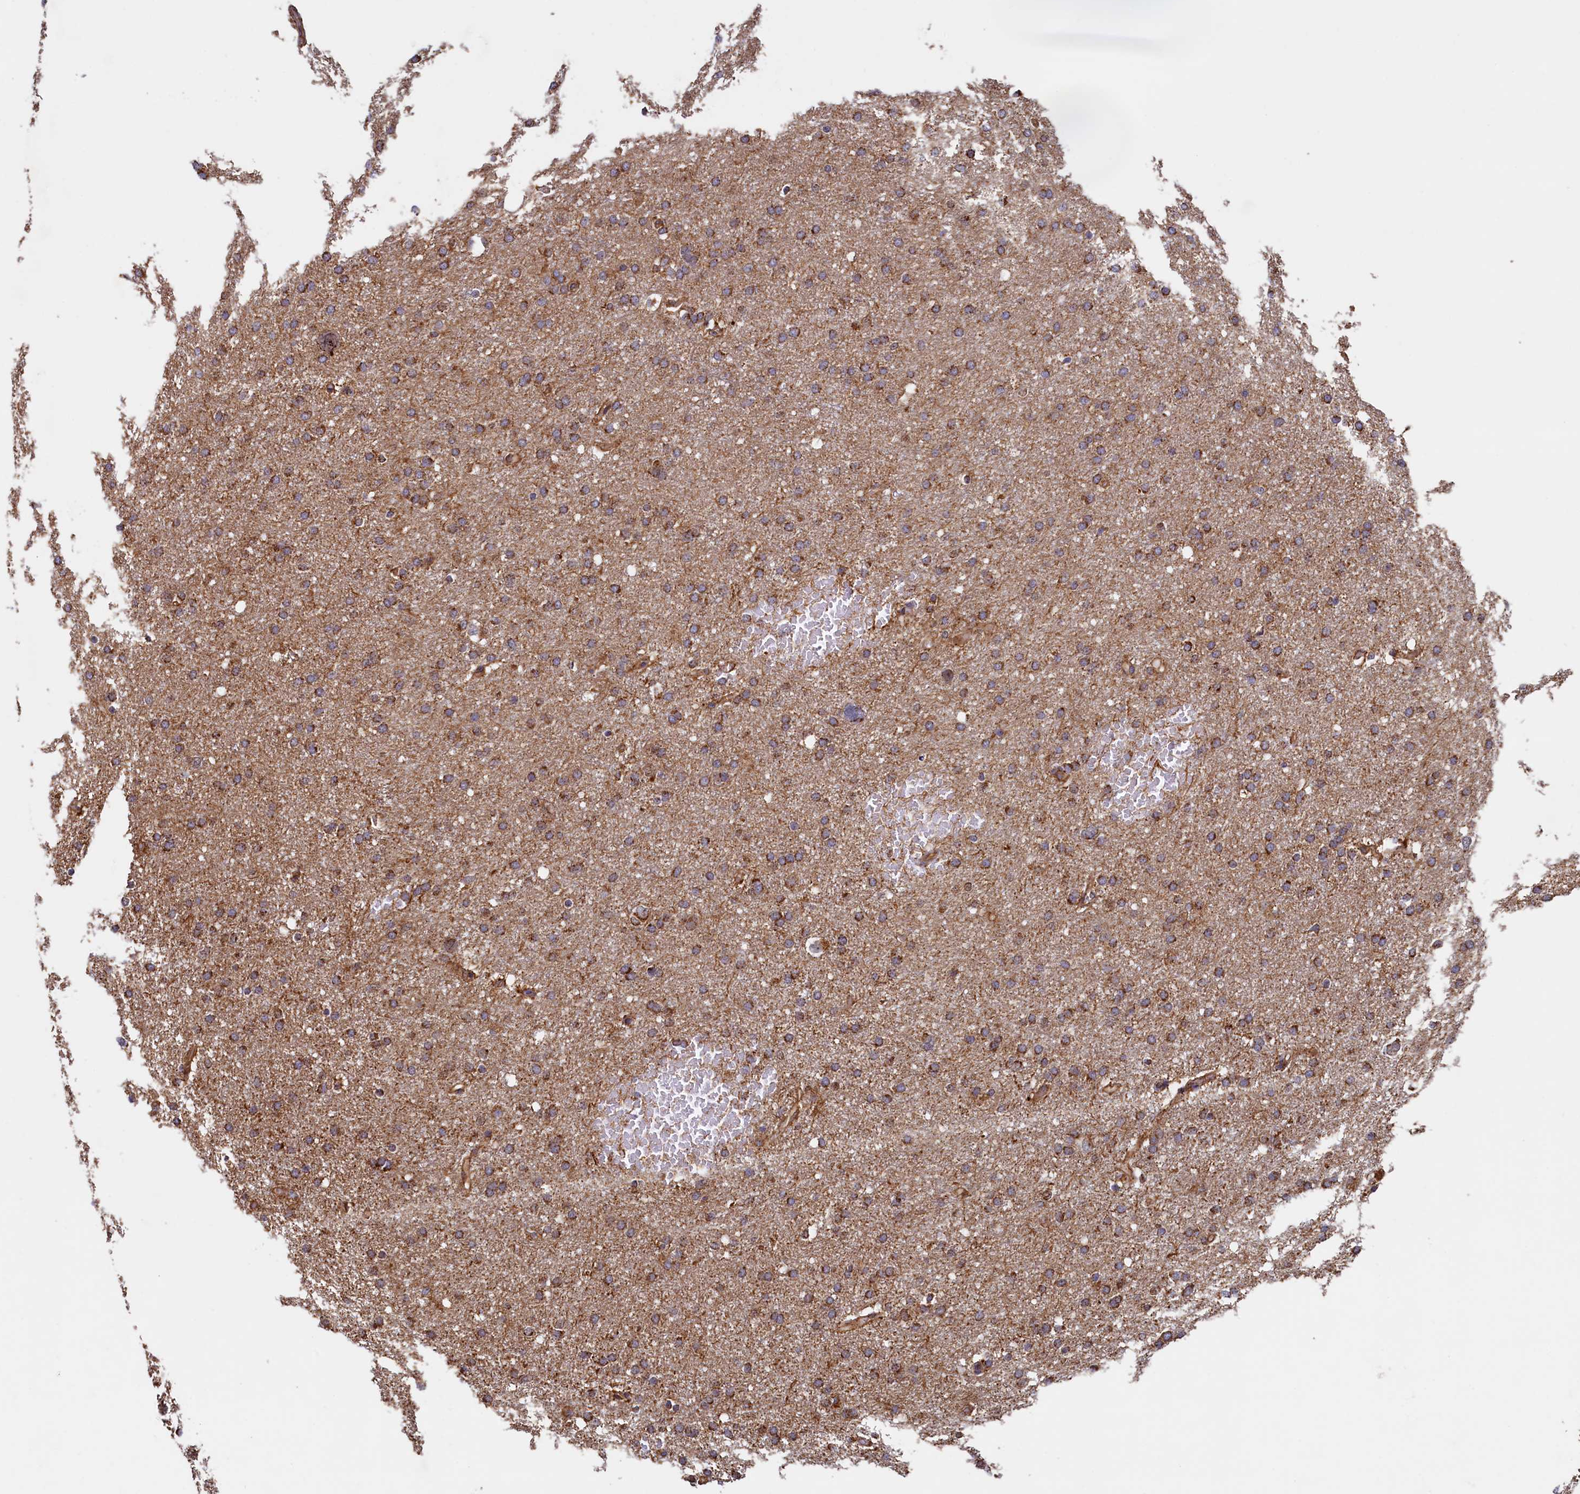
{"staining": {"intensity": "moderate", "quantity": ">75%", "location": "cytoplasmic/membranous"}, "tissue": "glioma", "cell_type": "Tumor cells", "image_type": "cancer", "snomed": [{"axis": "morphology", "description": "Glioma, malignant, High grade"}, {"axis": "topography", "description": "Cerebral cortex"}], "caption": "Protein expression by IHC shows moderate cytoplasmic/membranous expression in about >75% of tumor cells in glioma.", "gene": "UBE3B", "patient": {"sex": "female", "age": 36}}